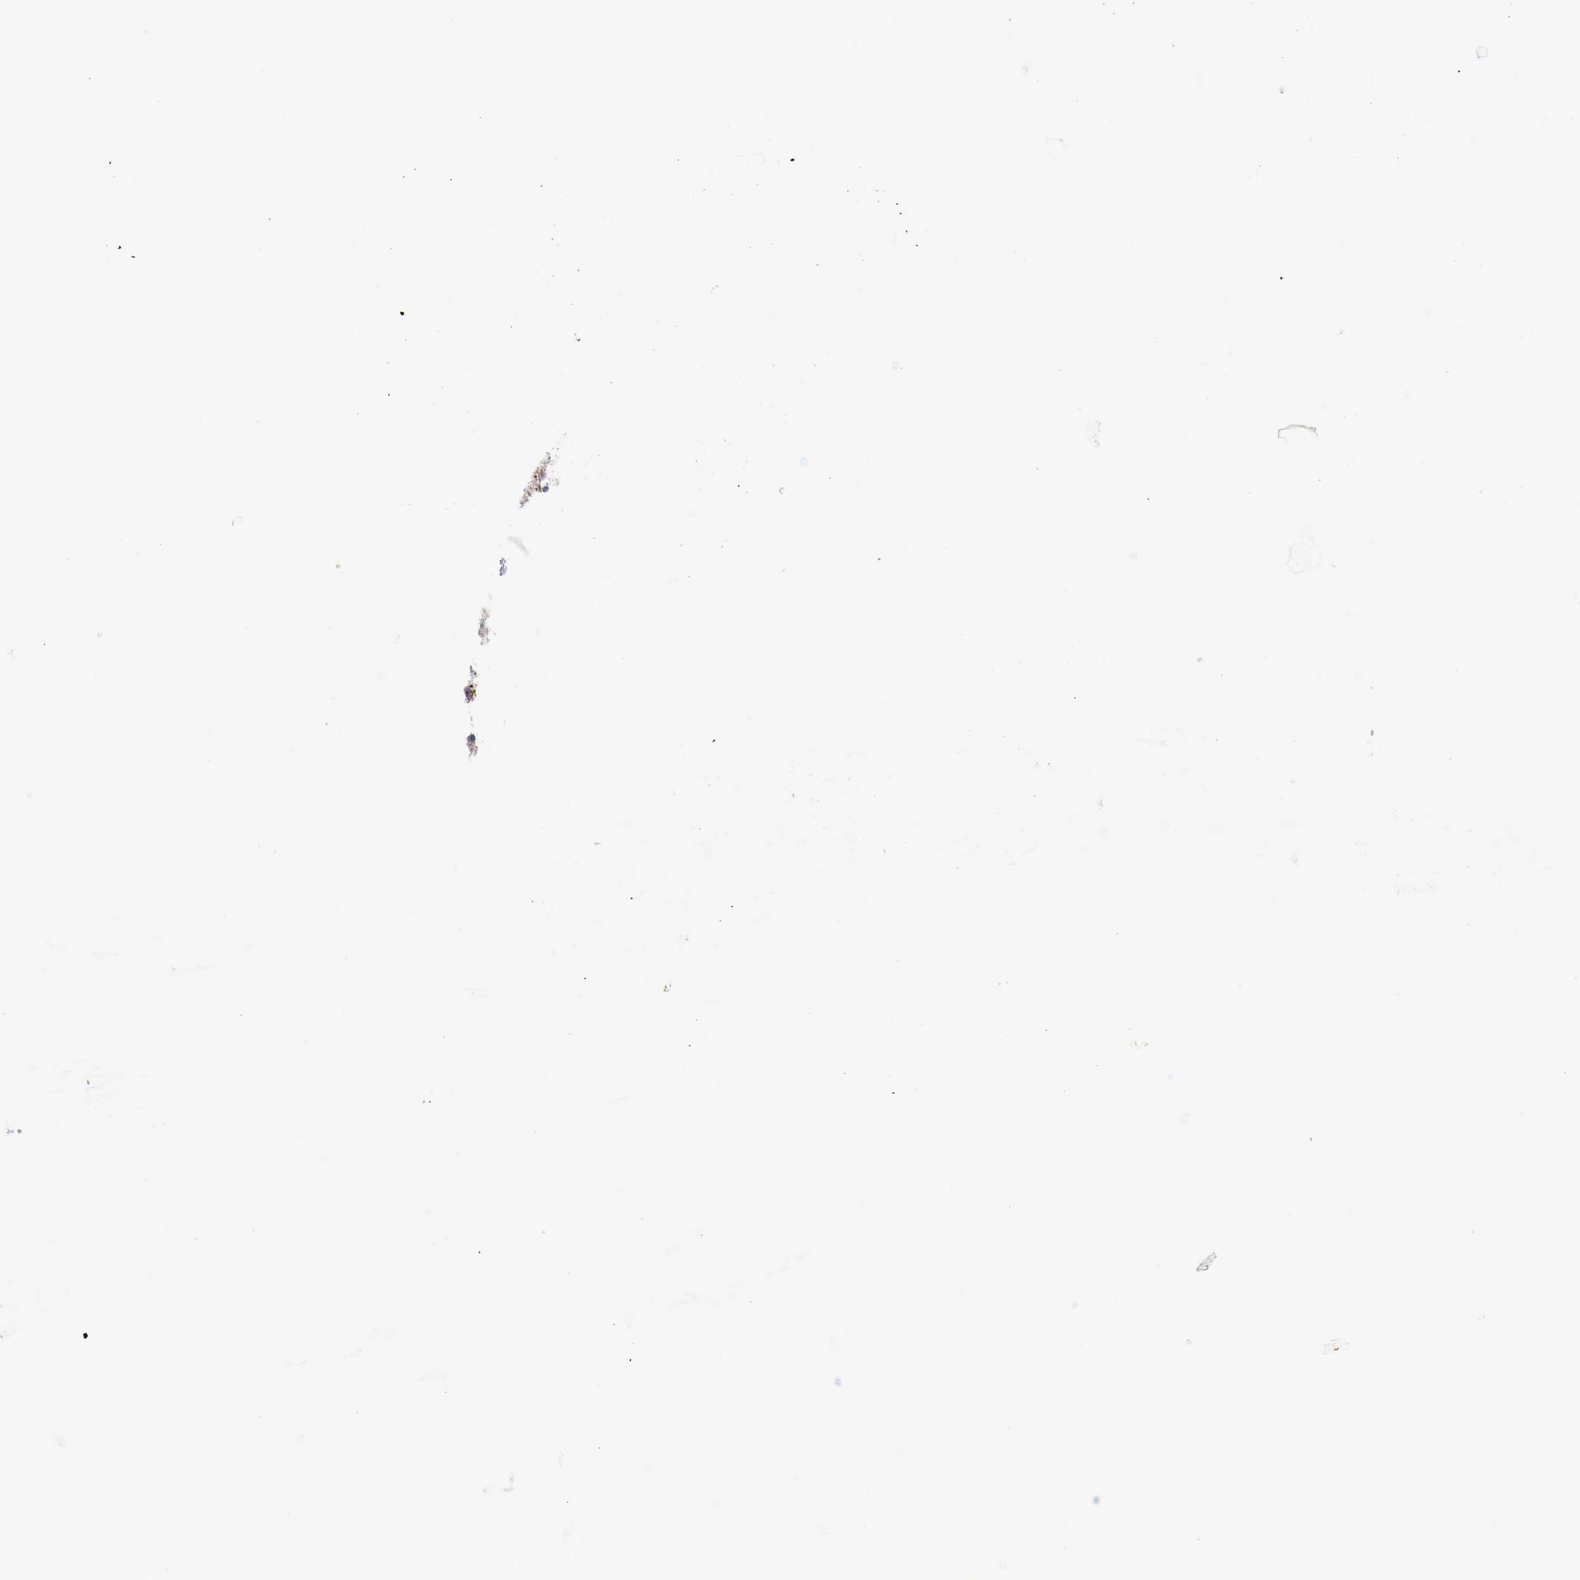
{"staining": {"intensity": "strong", "quantity": "25%-75%", "location": "cytoplasmic/membranous"}, "tissue": "small intestine", "cell_type": "Glandular cells", "image_type": "normal", "snomed": [{"axis": "morphology", "description": "Normal tissue, NOS"}, {"axis": "topography", "description": "Small intestine"}], "caption": "This is a photomicrograph of IHC staining of benign small intestine, which shows strong expression in the cytoplasmic/membranous of glandular cells.", "gene": "GLA", "patient": {"sex": "female", "age": 37}}